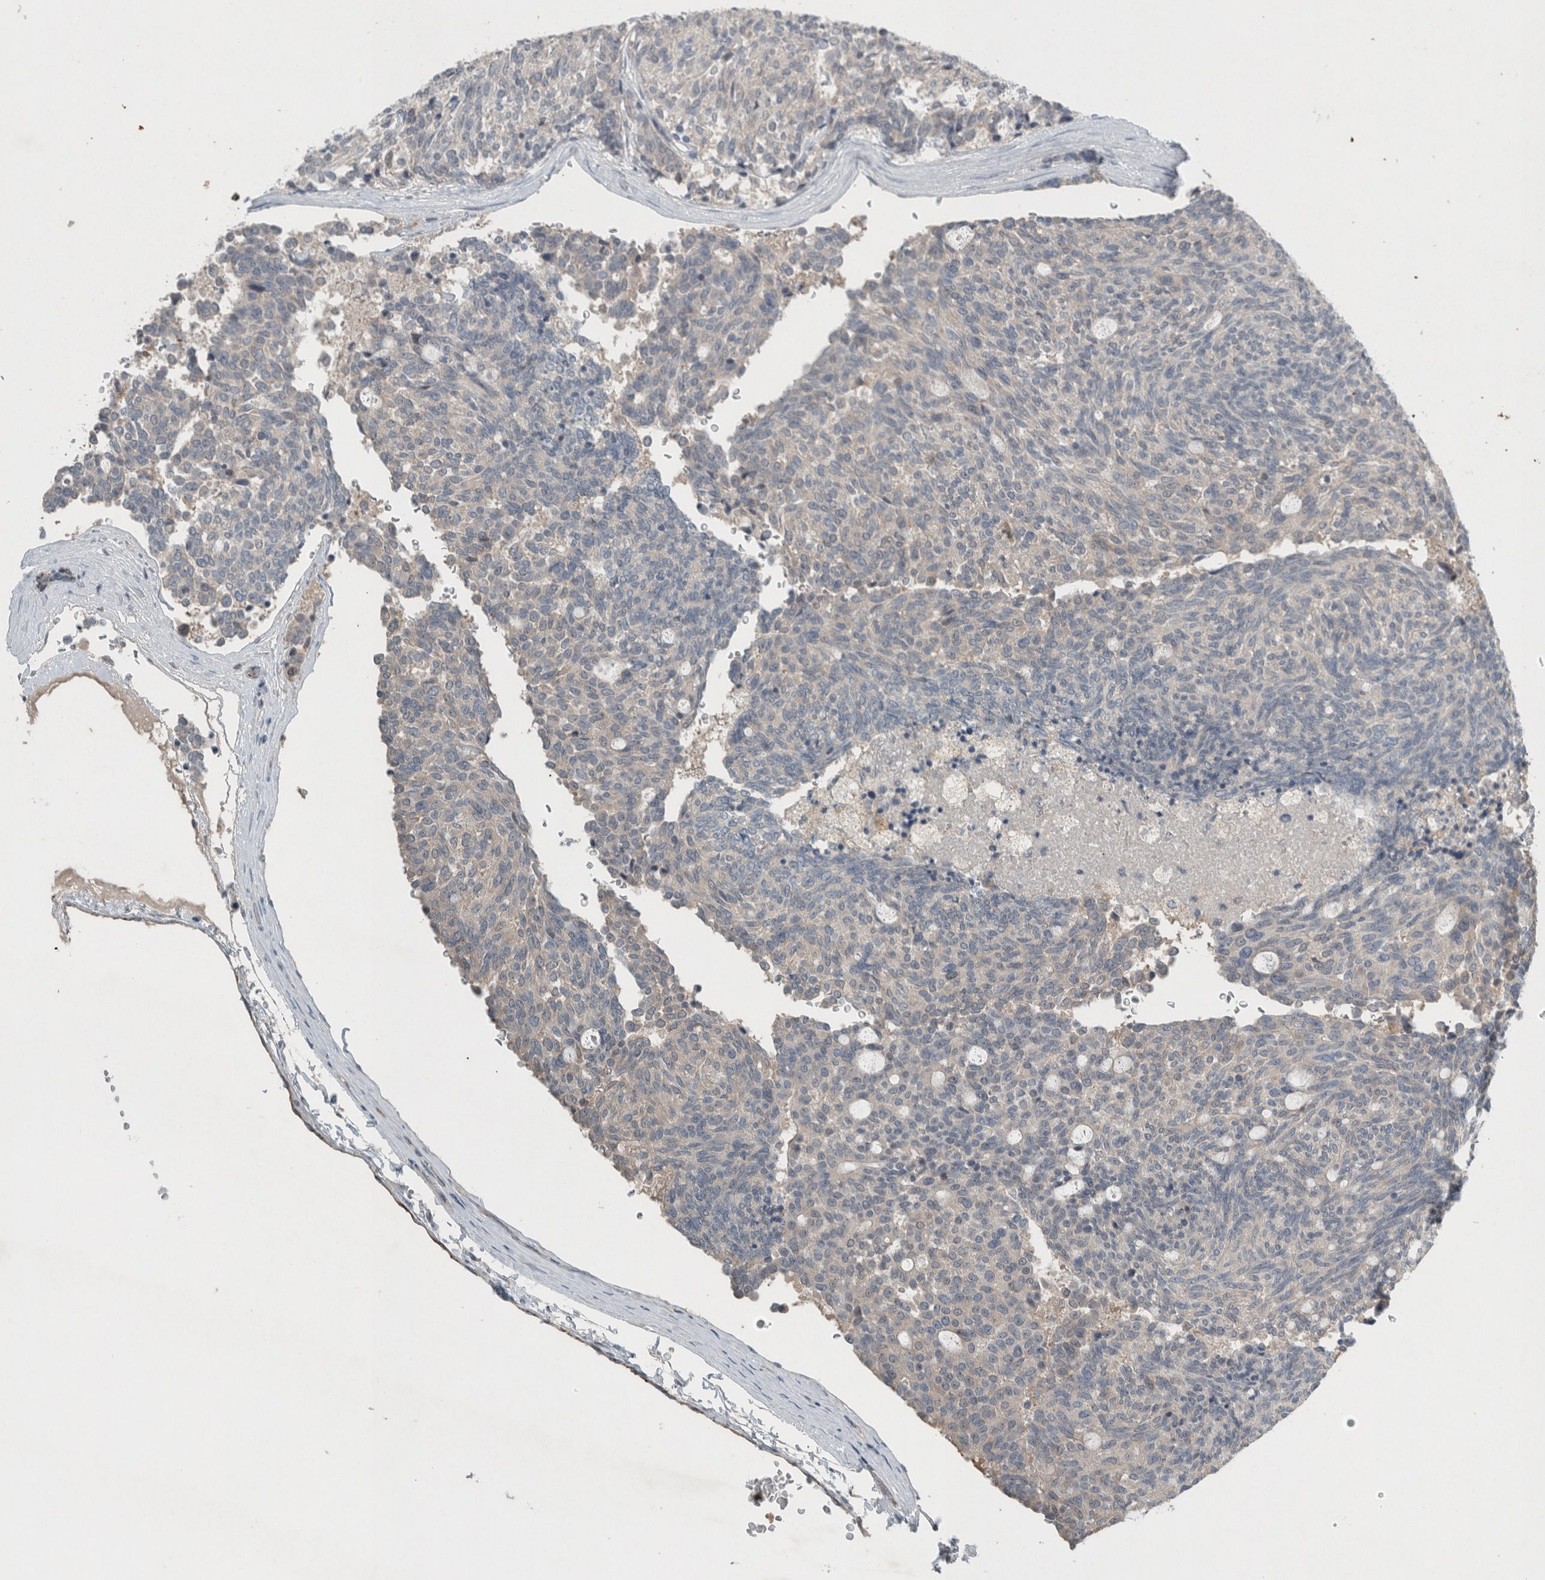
{"staining": {"intensity": "negative", "quantity": "none", "location": "none"}, "tissue": "carcinoid", "cell_type": "Tumor cells", "image_type": "cancer", "snomed": [{"axis": "morphology", "description": "Carcinoid, malignant, NOS"}, {"axis": "topography", "description": "Pancreas"}], "caption": "The IHC photomicrograph has no significant staining in tumor cells of malignant carcinoid tissue.", "gene": "RALGDS", "patient": {"sex": "female", "age": 54}}